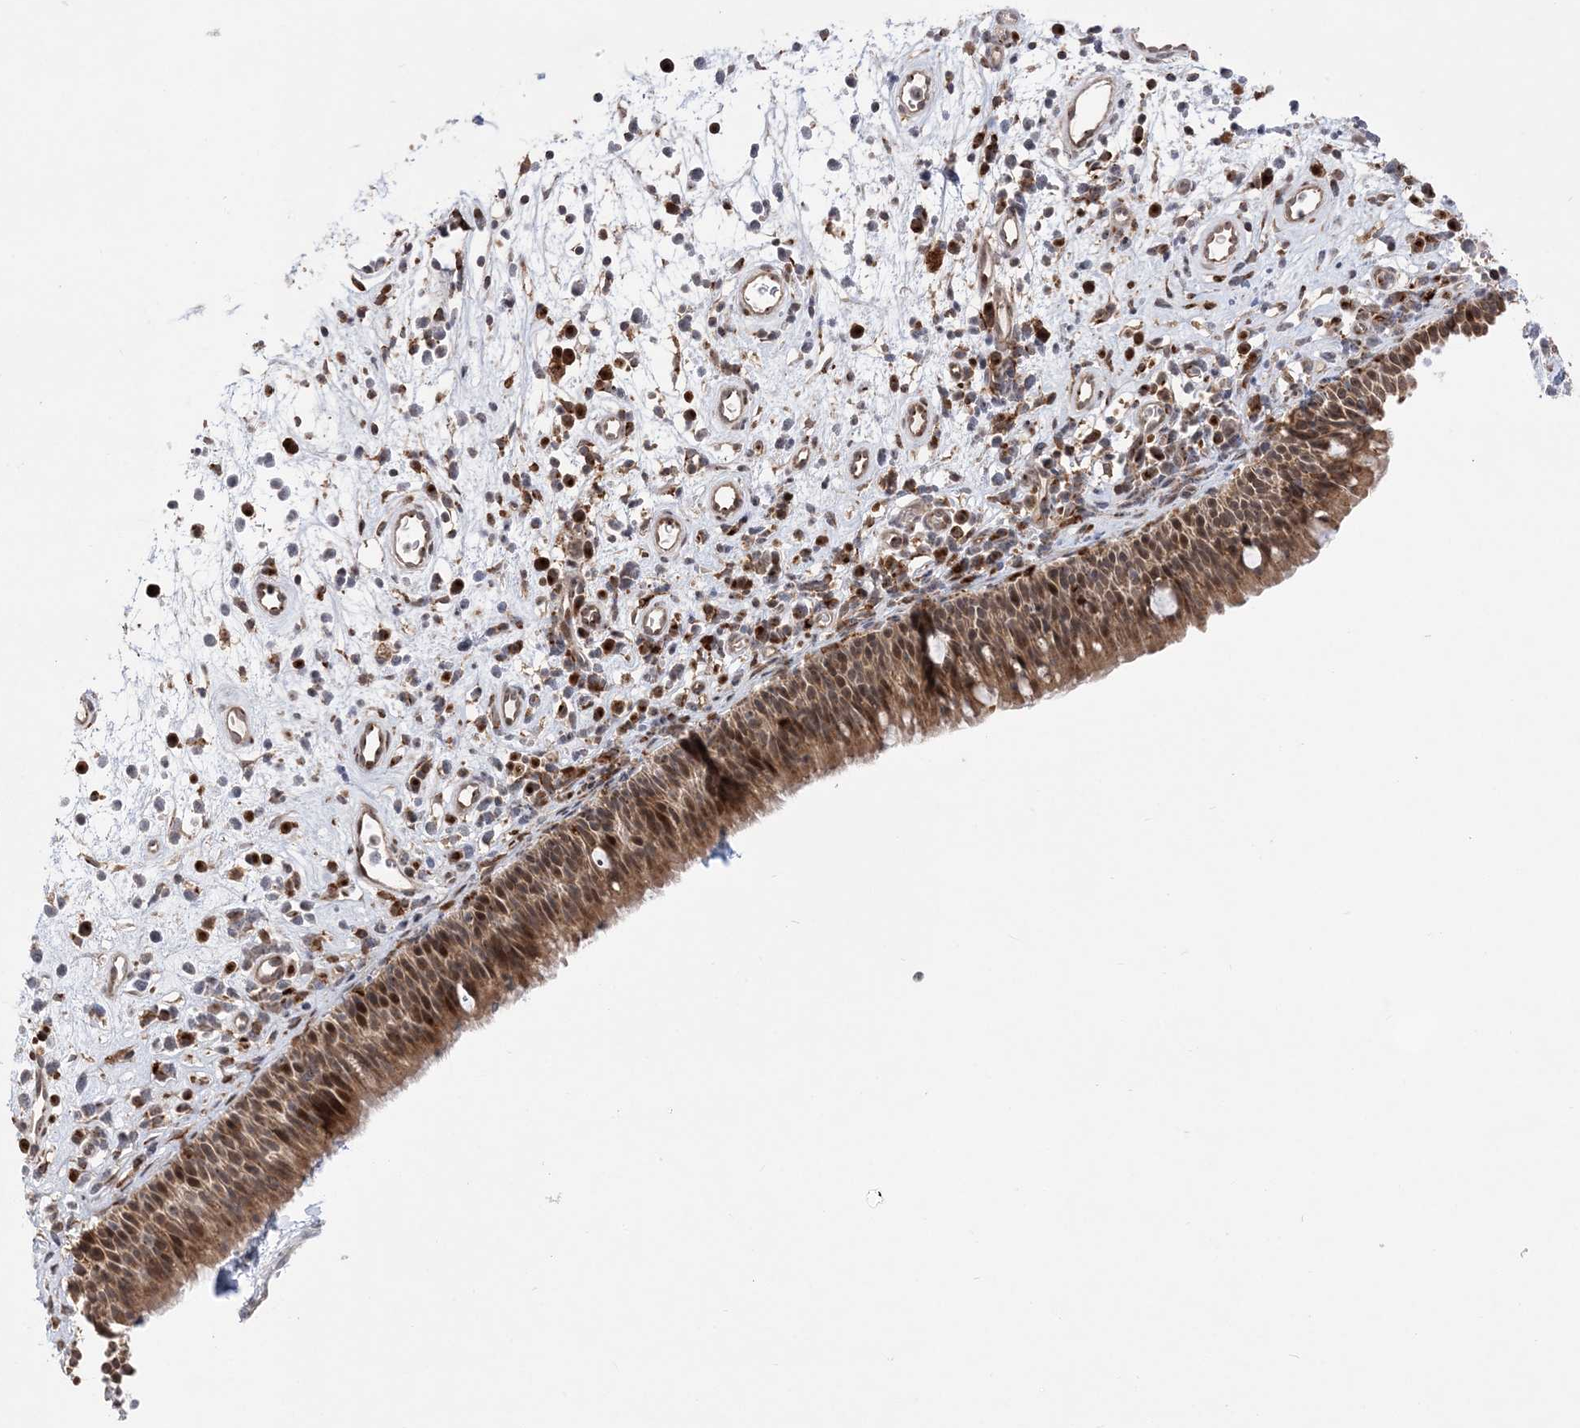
{"staining": {"intensity": "moderate", "quantity": ">75%", "location": "cytoplasmic/membranous,nuclear"}, "tissue": "nasopharynx", "cell_type": "Respiratory epithelial cells", "image_type": "normal", "snomed": [{"axis": "morphology", "description": "Normal tissue, NOS"}, {"axis": "morphology", "description": "Inflammation, NOS"}, {"axis": "morphology", "description": "Malignant melanoma, Metastatic site"}, {"axis": "topography", "description": "Nasopharynx"}], "caption": "Respiratory epithelial cells reveal medium levels of moderate cytoplasmic/membranous,nuclear expression in about >75% of cells in unremarkable nasopharynx.", "gene": "ANAPC15", "patient": {"sex": "male", "age": 70}}